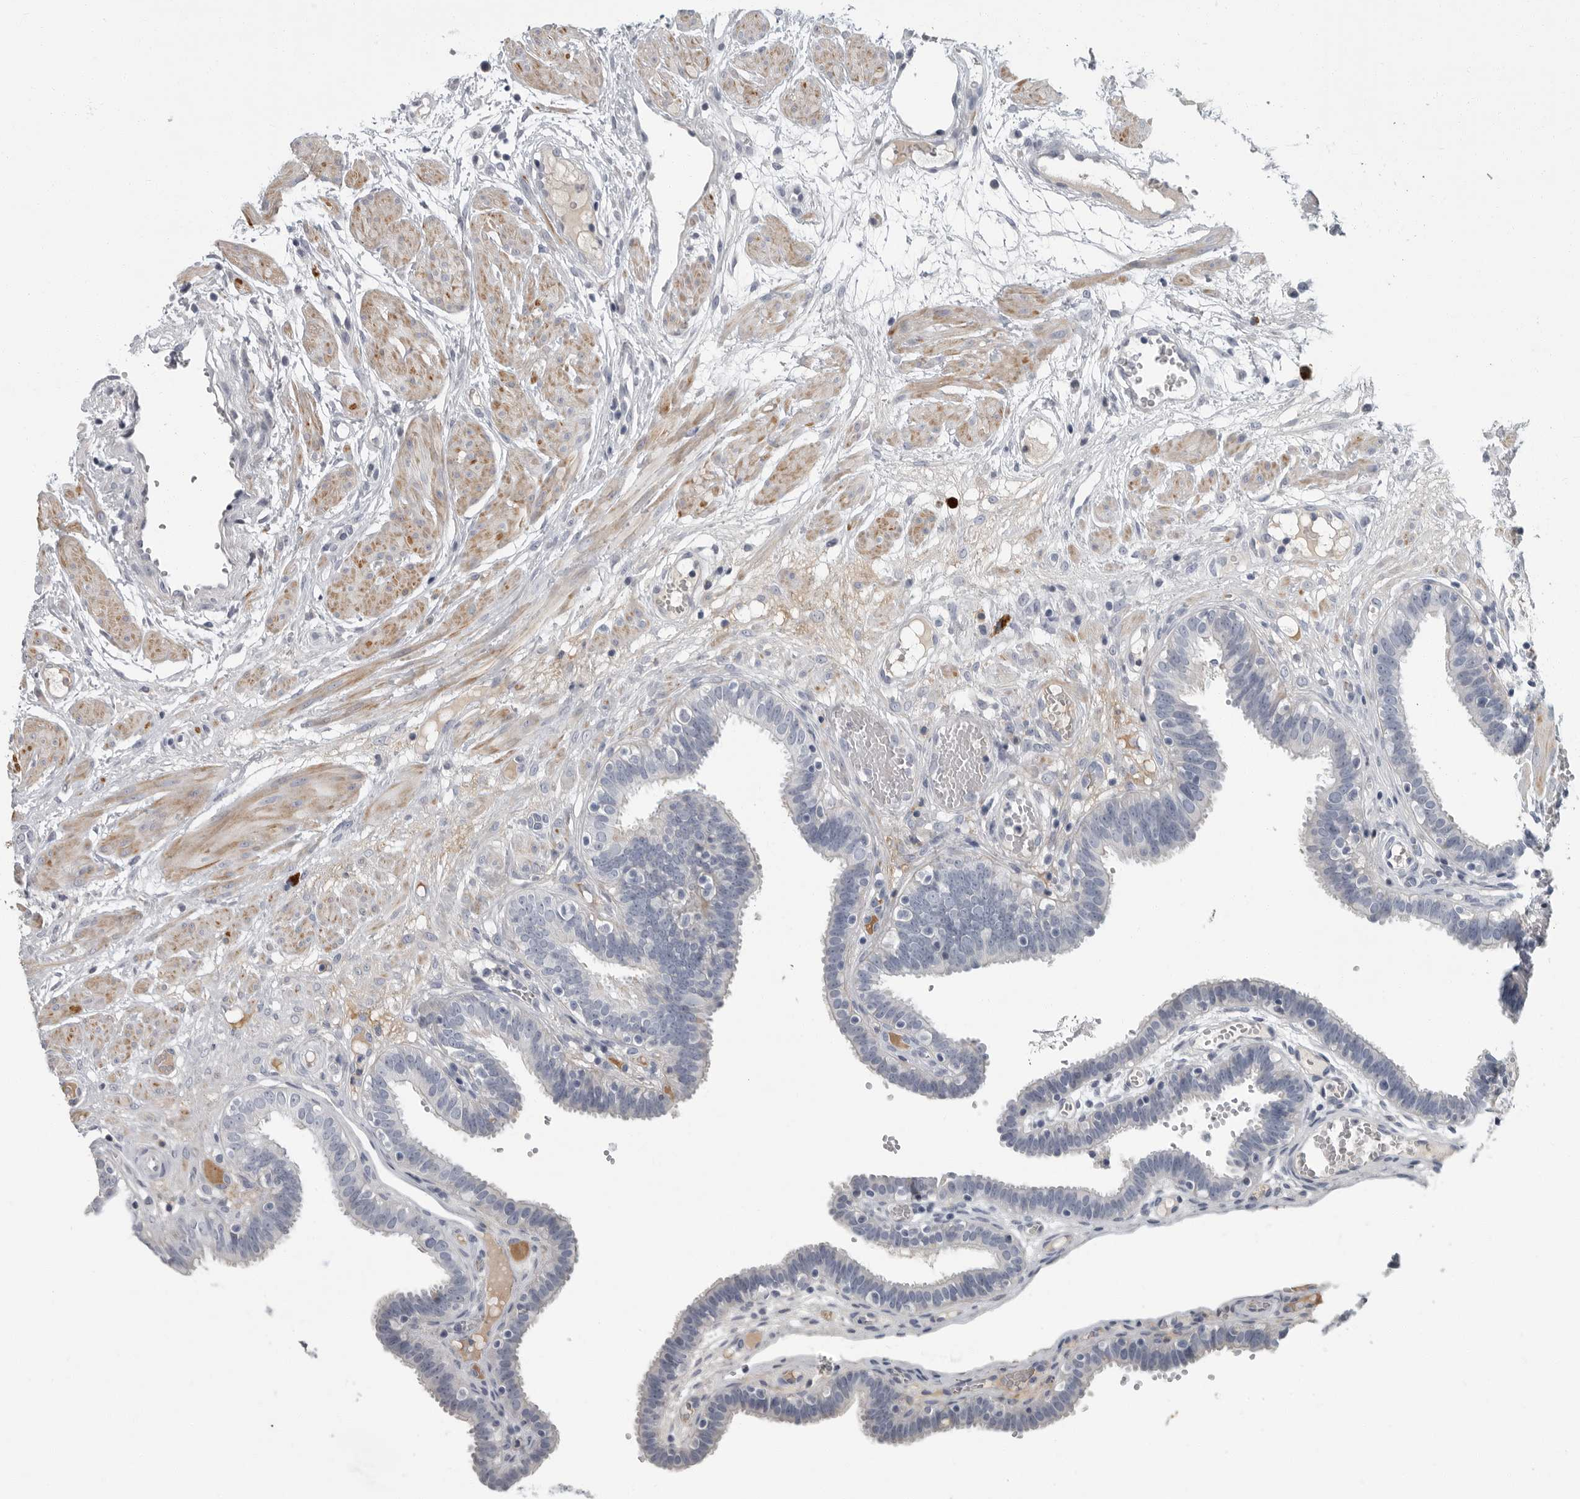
{"staining": {"intensity": "negative", "quantity": "none", "location": "none"}, "tissue": "fallopian tube", "cell_type": "Glandular cells", "image_type": "normal", "snomed": [{"axis": "morphology", "description": "Normal tissue, NOS"}, {"axis": "topography", "description": "Fallopian tube"}, {"axis": "topography", "description": "Placenta"}], "caption": "This is a photomicrograph of immunohistochemistry staining of unremarkable fallopian tube, which shows no expression in glandular cells.", "gene": "SLC25A39", "patient": {"sex": "female", "age": 32}}